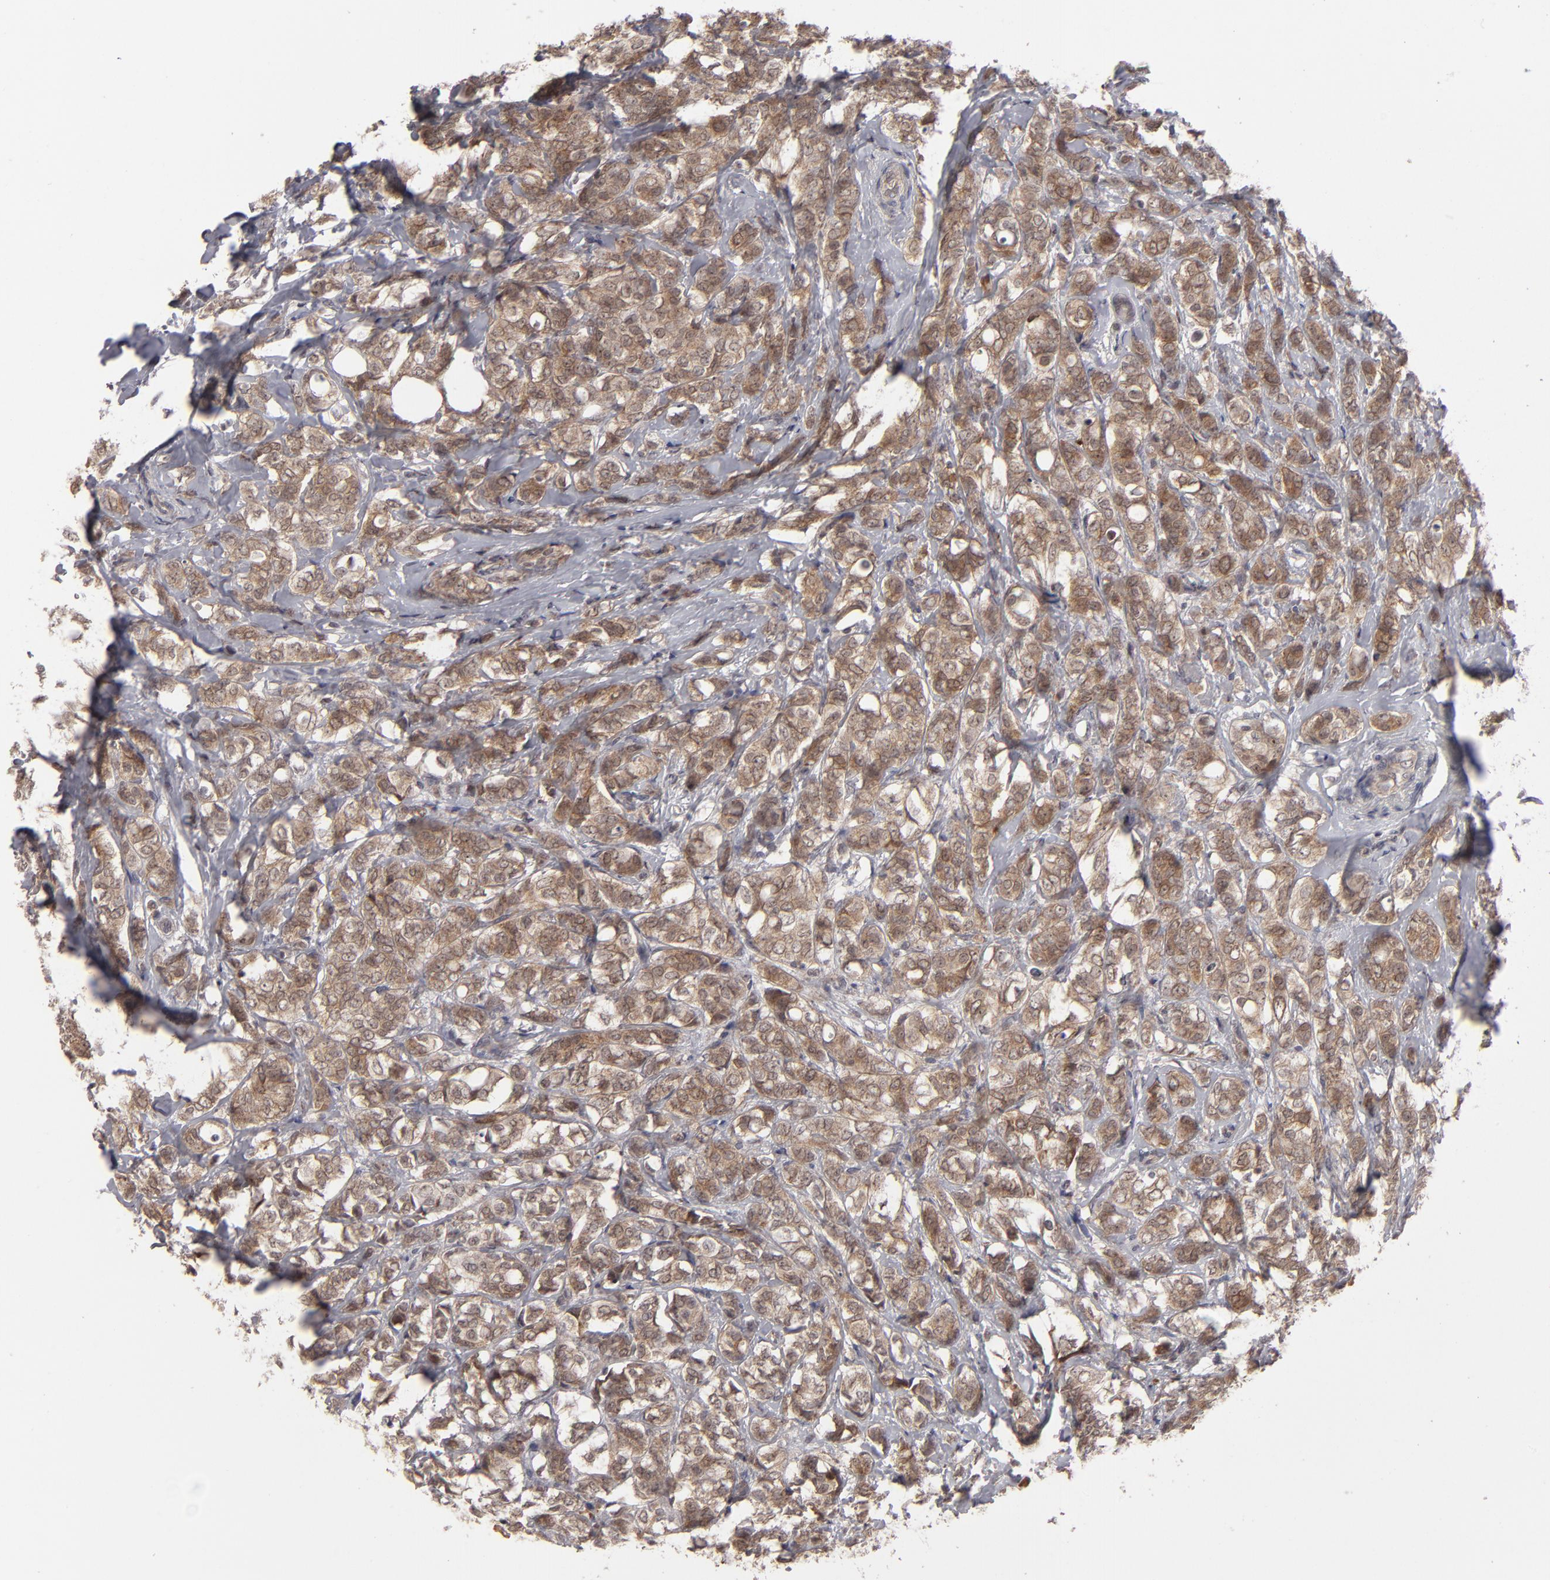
{"staining": {"intensity": "moderate", "quantity": ">75%", "location": "cytoplasmic/membranous"}, "tissue": "breast cancer", "cell_type": "Tumor cells", "image_type": "cancer", "snomed": [{"axis": "morphology", "description": "Lobular carcinoma"}, {"axis": "topography", "description": "Breast"}], "caption": "This is an image of immunohistochemistry staining of breast cancer, which shows moderate positivity in the cytoplasmic/membranous of tumor cells.", "gene": "GLCCI1", "patient": {"sex": "female", "age": 60}}